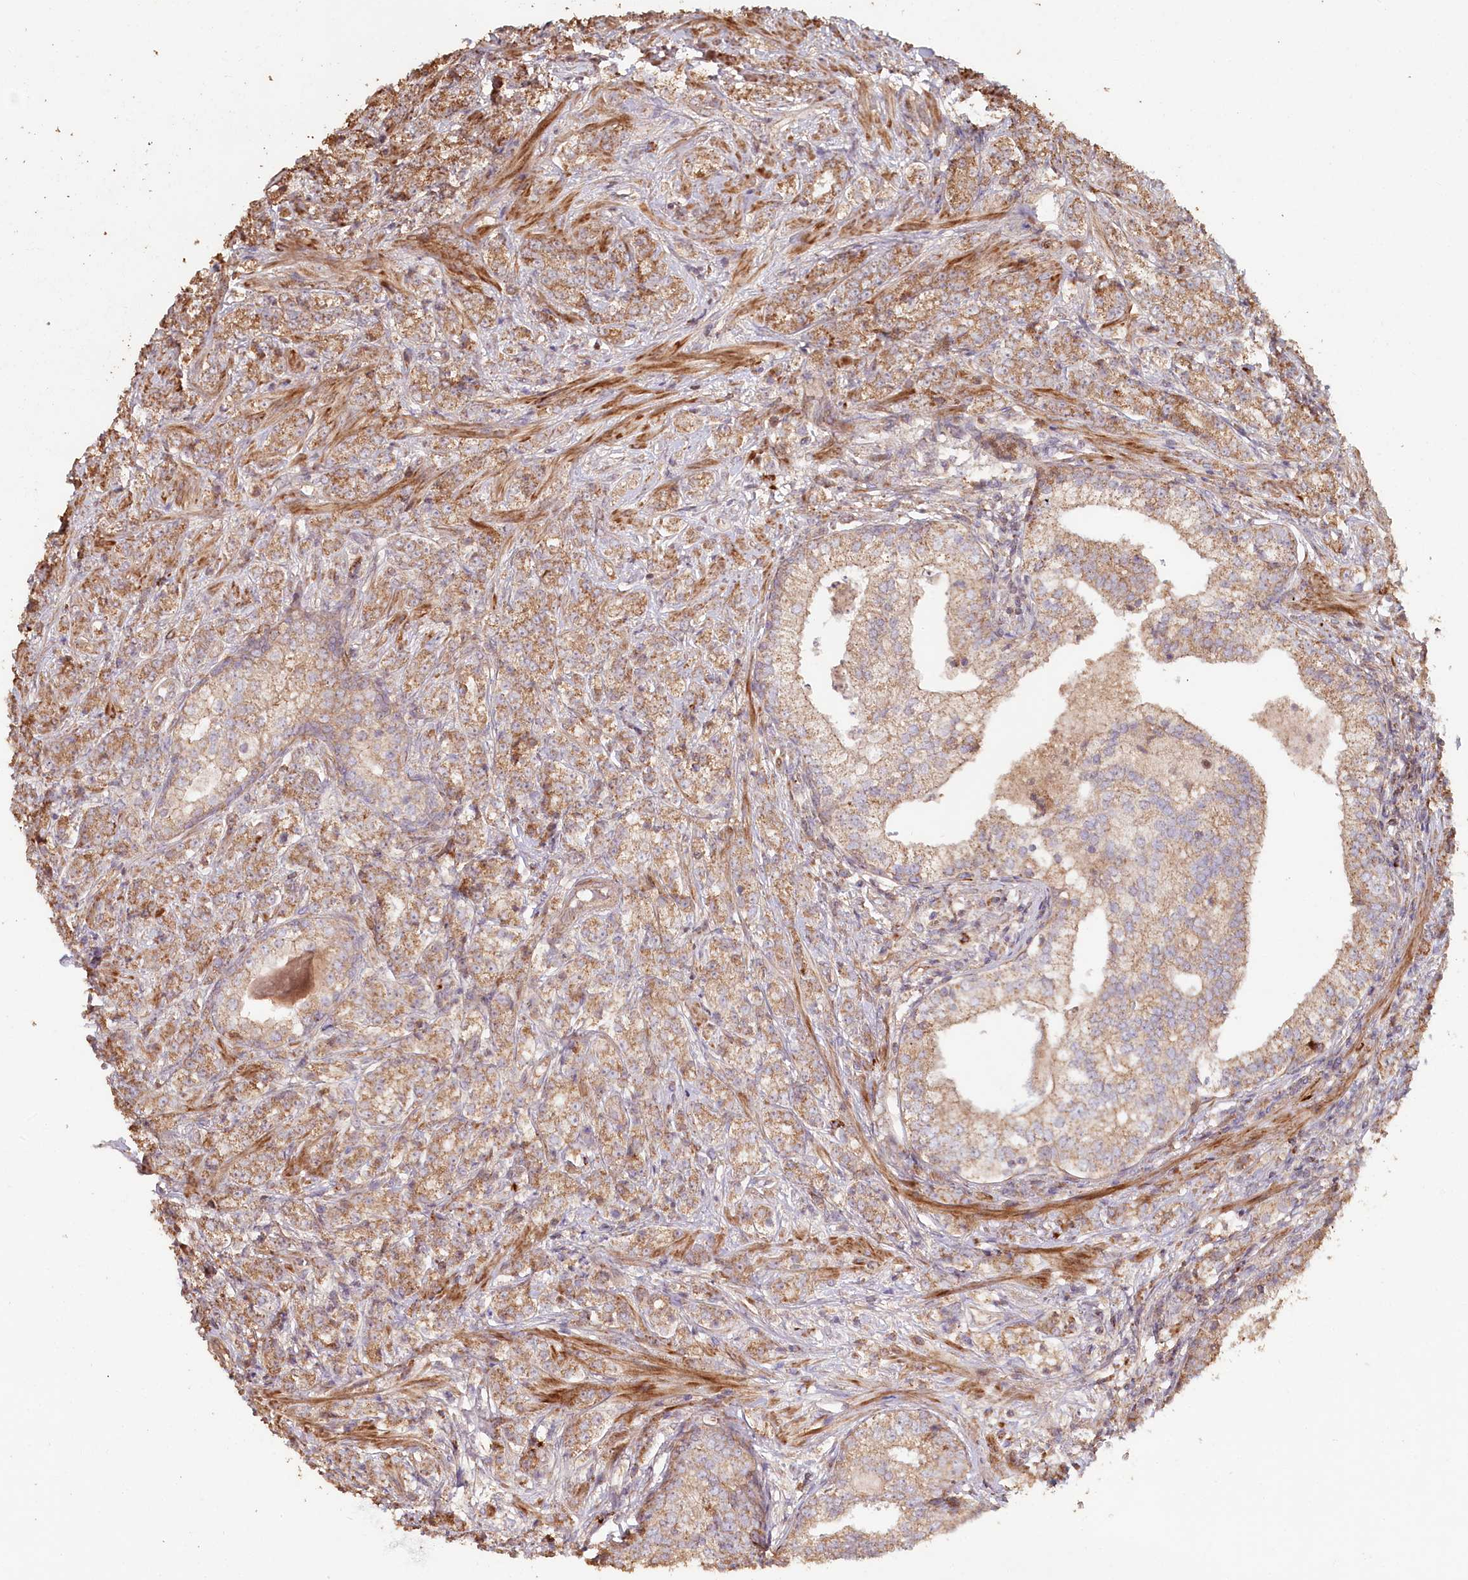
{"staining": {"intensity": "moderate", "quantity": ">75%", "location": "cytoplasmic/membranous"}, "tissue": "prostate cancer", "cell_type": "Tumor cells", "image_type": "cancer", "snomed": [{"axis": "morphology", "description": "Adenocarcinoma, High grade"}, {"axis": "topography", "description": "Prostate"}], "caption": "The histopathology image reveals staining of prostate cancer (adenocarcinoma (high-grade)), revealing moderate cytoplasmic/membranous protein staining (brown color) within tumor cells.", "gene": "HAL", "patient": {"sex": "male", "age": 69}}